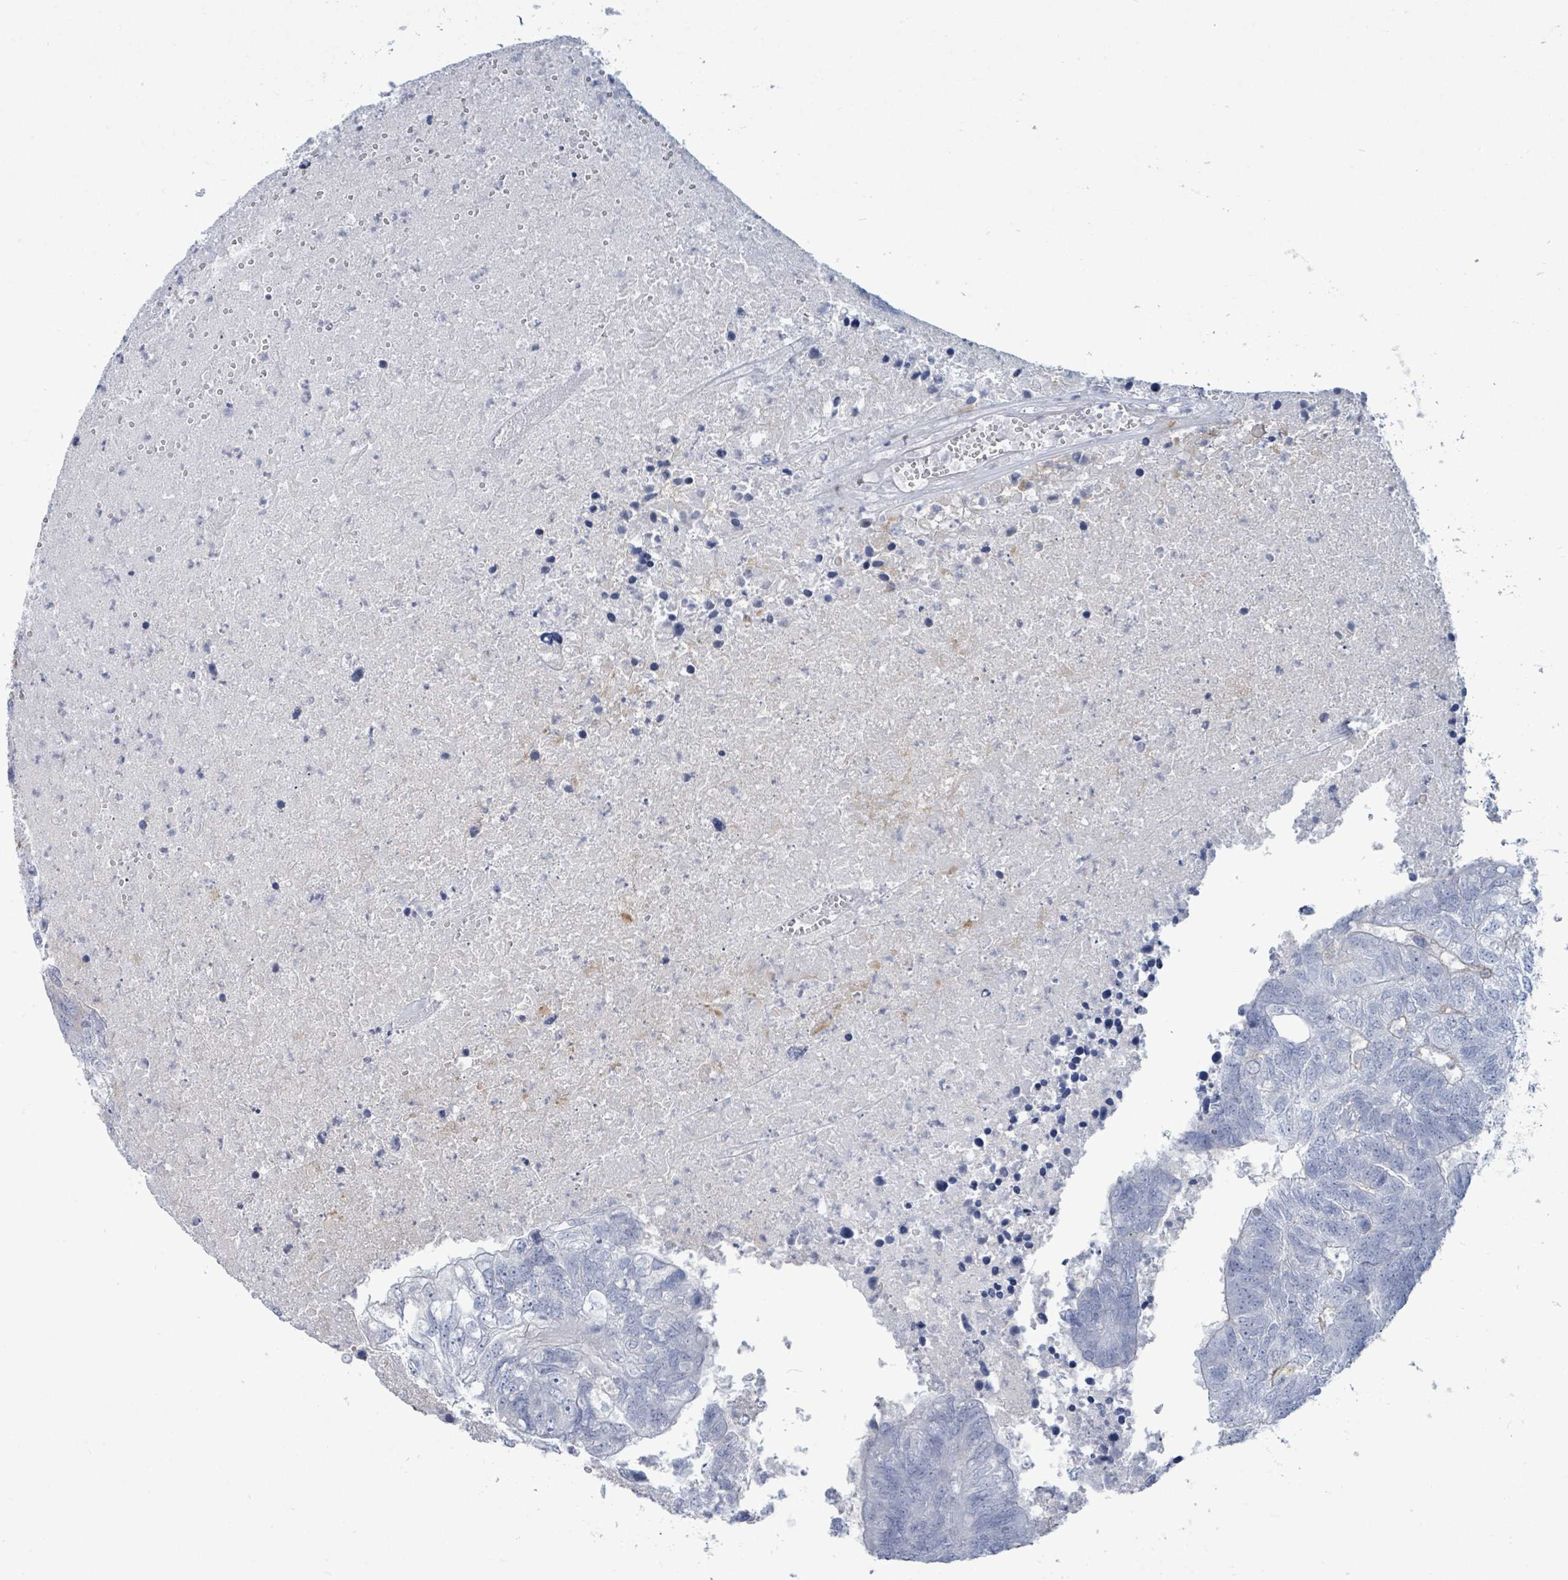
{"staining": {"intensity": "weak", "quantity": "<25%", "location": "cytoplasmic/membranous"}, "tissue": "colorectal cancer", "cell_type": "Tumor cells", "image_type": "cancer", "snomed": [{"axis": "morphology", "description": "Adenocarcinoma, NOS"}, {"axis": "topography", "description": "Colon"}], "caption": "Tumor cells are negative for brown protein staining in colorectal cancer (adenocarcinoma).", "gene": "MALL", "patient": {"sex": "female", "age": 48}}